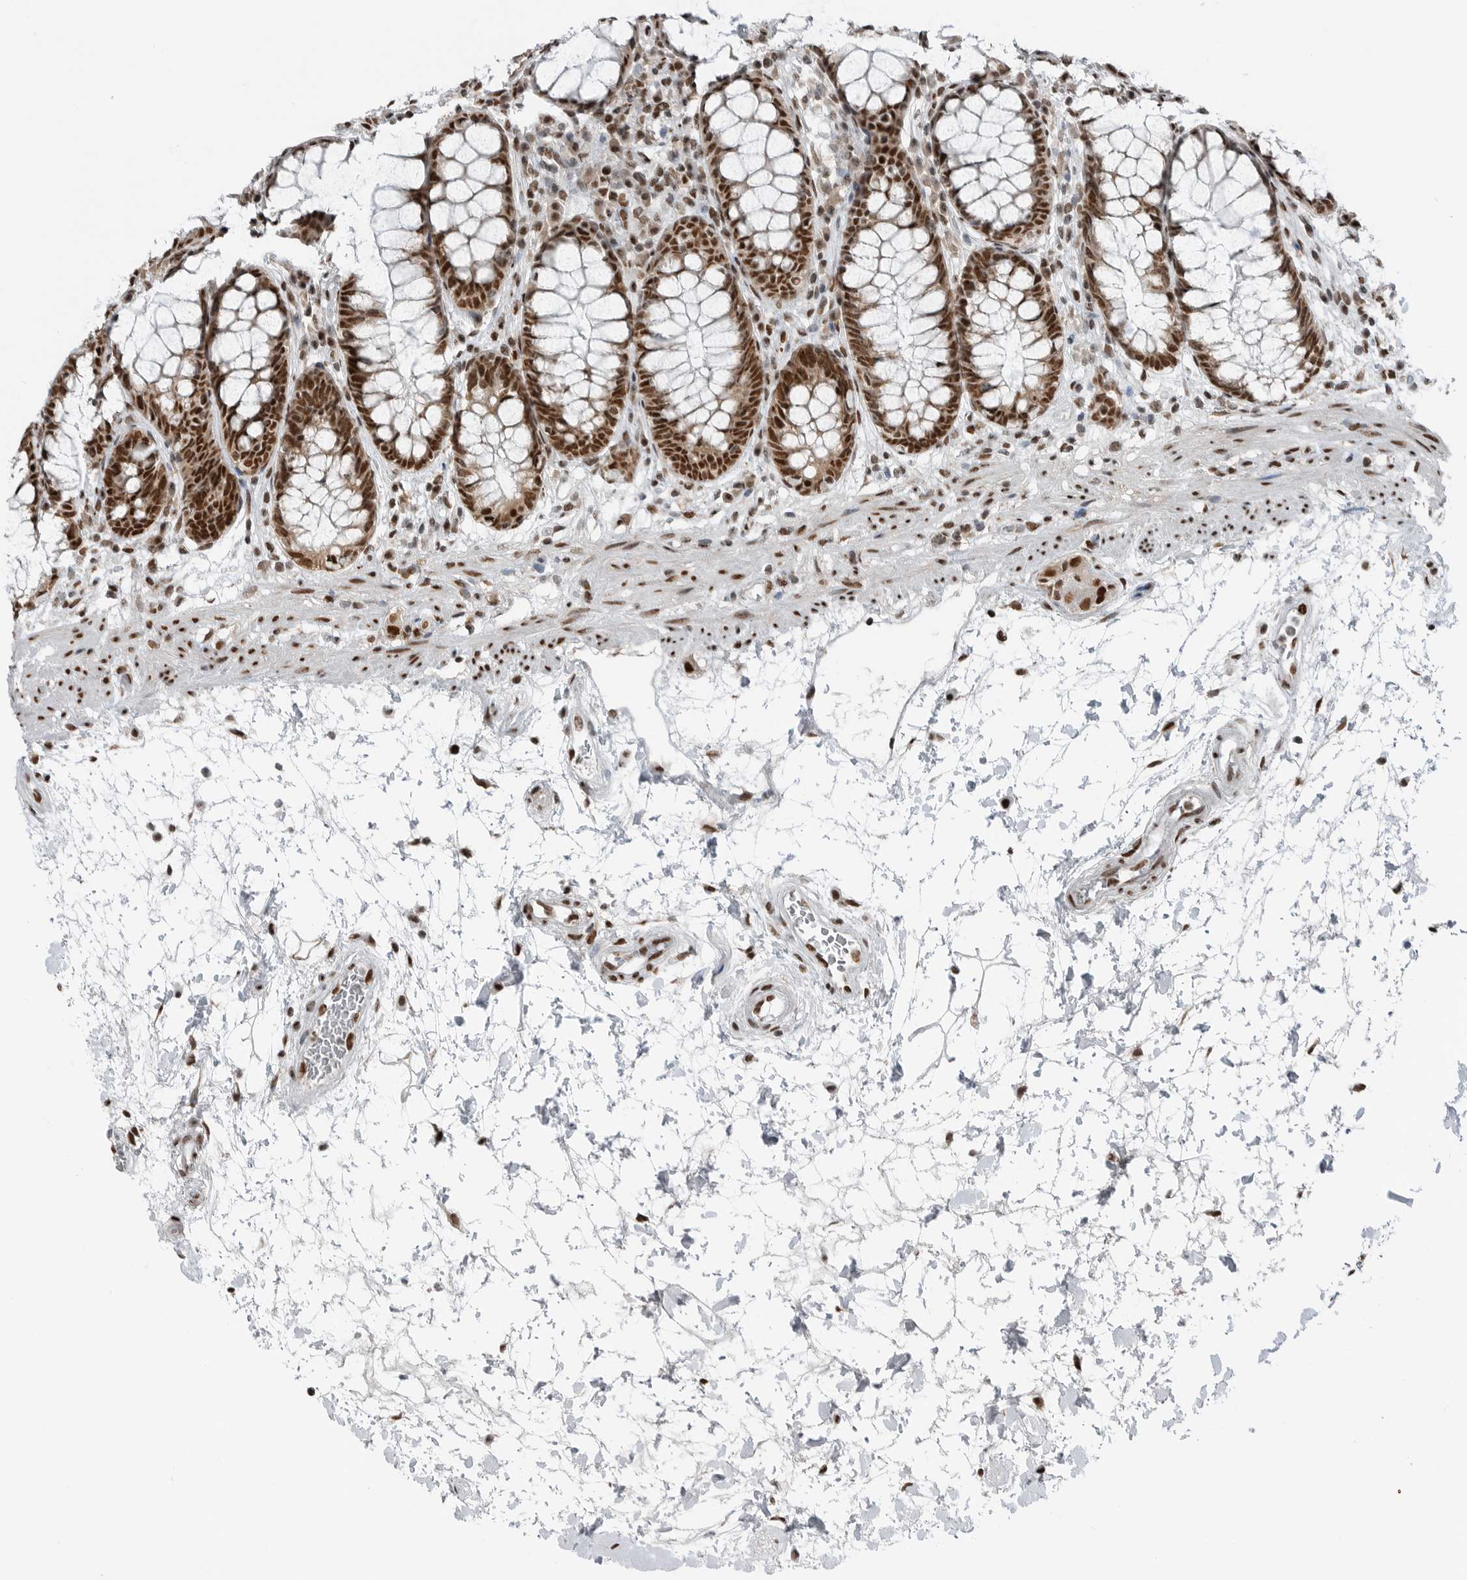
{"staining": {"intensity": "strong", "quantity": ">75%", "location": "nuclear"}, "tissue": "rectum", "cell_type": "Glandular cells", "image_type": "normal", "snomed": [{"axis": "morphology", "description": "Normal tissue, NOS"}, {"axis": "topography", "description": "Rectum"}], "caption": "This micrograph shows normal rectum stained with immunohistochemistry (IHC) to label a protein in brown. The nuclear of glandular cells show strong positivity for the protein. Nuclei are counter-stained blue.", "gene": "BLZF1", "patient": {"sex": "male", "age": 64}}